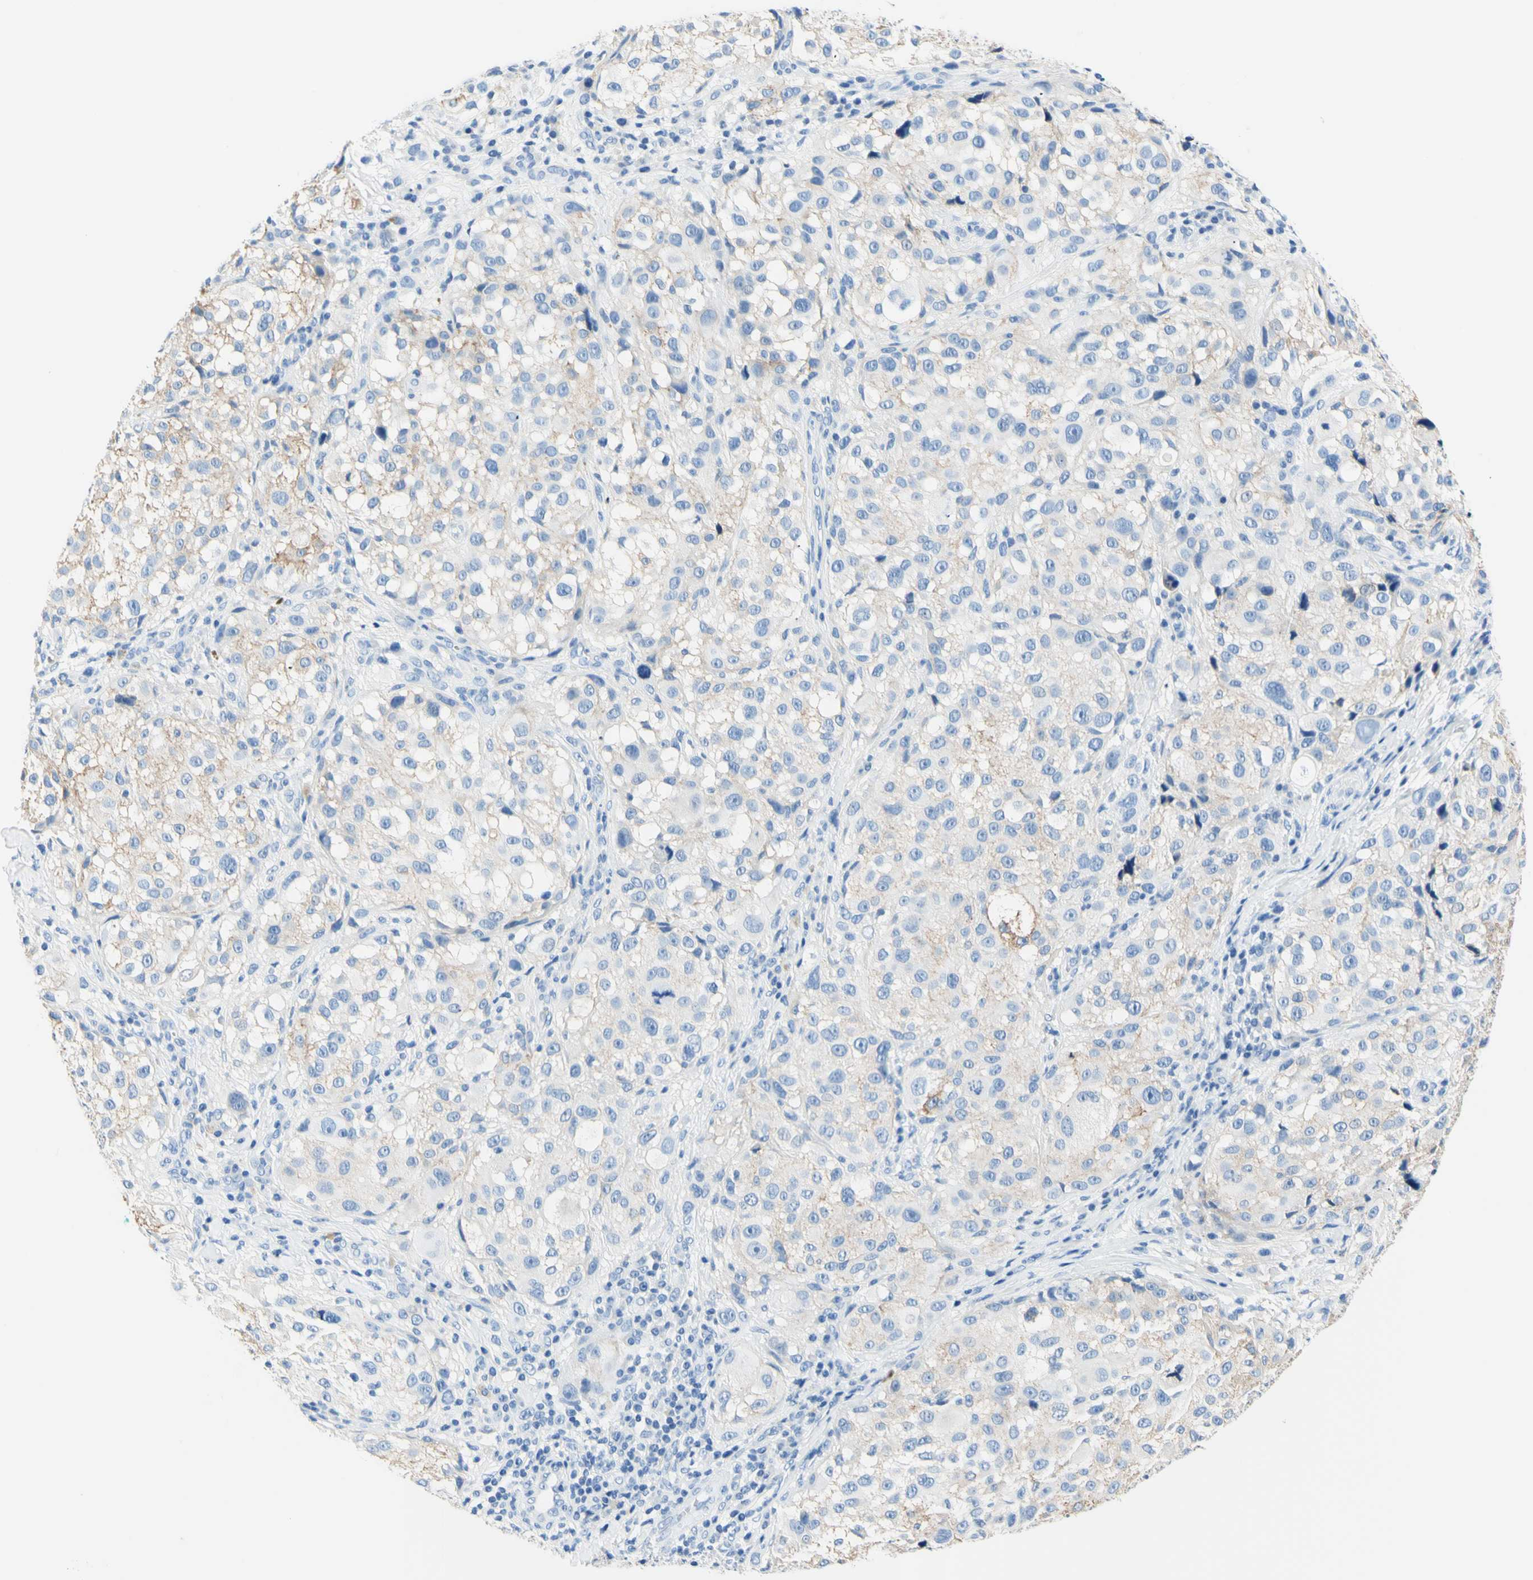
{"staining": {"intensity": "negative", "quantity": "none", "location": "none"}, "tissue": "melanoma", "cell_type": "Tumor cells", "image_type": "cancer", "snomed": [{"axis": "morphology", "description": "Necrosis, NOS"}, {"axis": "morphology", "description": "Malignant melanoma, NOS"}, {"axis": "topography", "description": "Skin"}], "caption": "IHC photomicrograph of human melanoma stained for a protein (brown), which exhibits no expression in tumor cells.", "gene": "HPCA", "patient": {"sex": "female", "age": 87}}